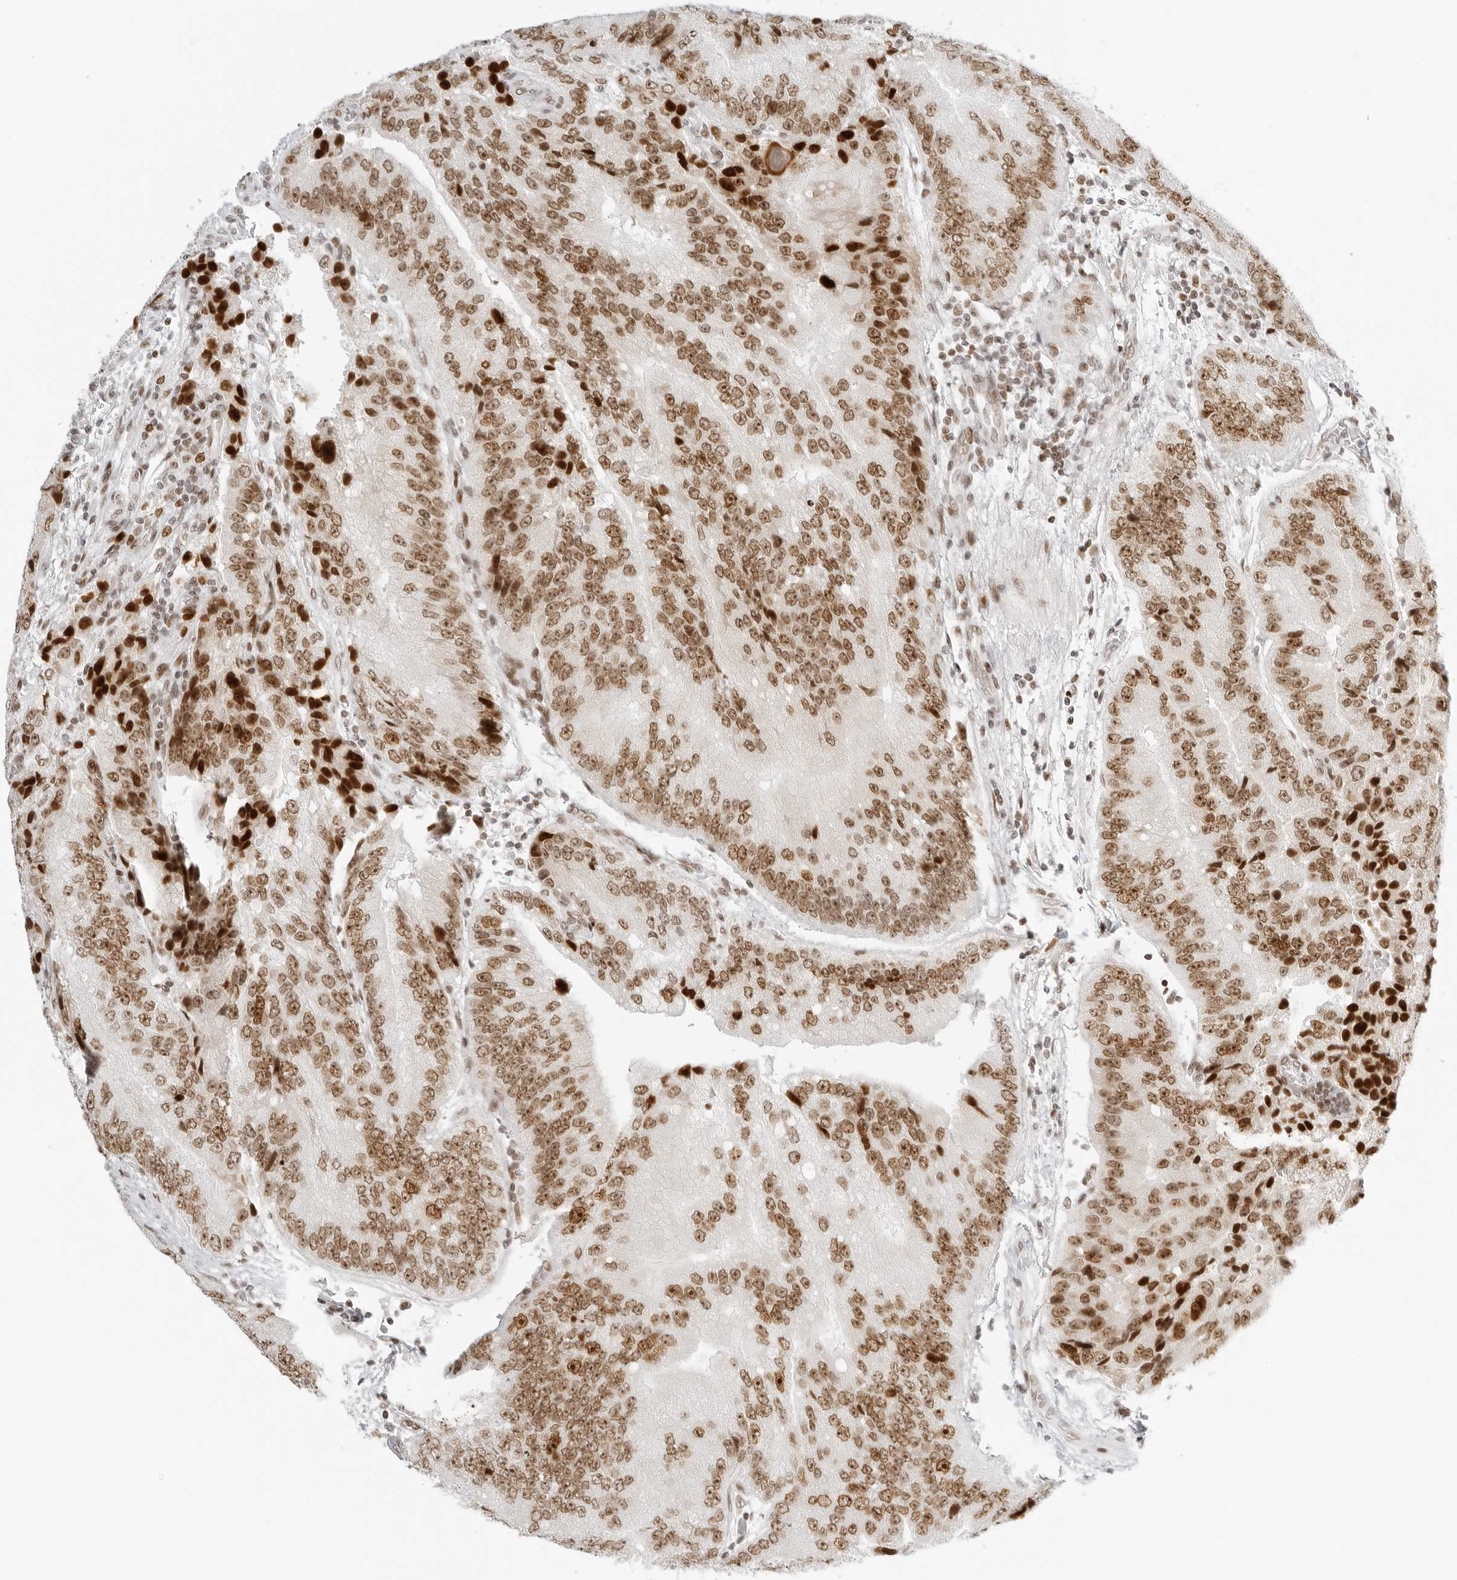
{"staining": {"intensity": "moderate", "quantity": ">75%", "location": "nuclear"}, "tissue": "prostate cancer", "cell_type": "Tumor cells", "image_type": "cancer", "snomed": [{"axis": "morphology", "description": "Adenocarcinoma, High grade"}, {"axis": "topography", "description": "Prostate"}], "caption": "High-magnification brightfield microscopy of prostate adenocarcinoma (high-grade) stained with DAB (brown) and counterstained with hematoxylin (blue). tumor cells exhibit moderate nuclear staining is present in approximately>75% of cells.", "gene": "RCC1", "patient": {"sex": "male", "age": 70}}